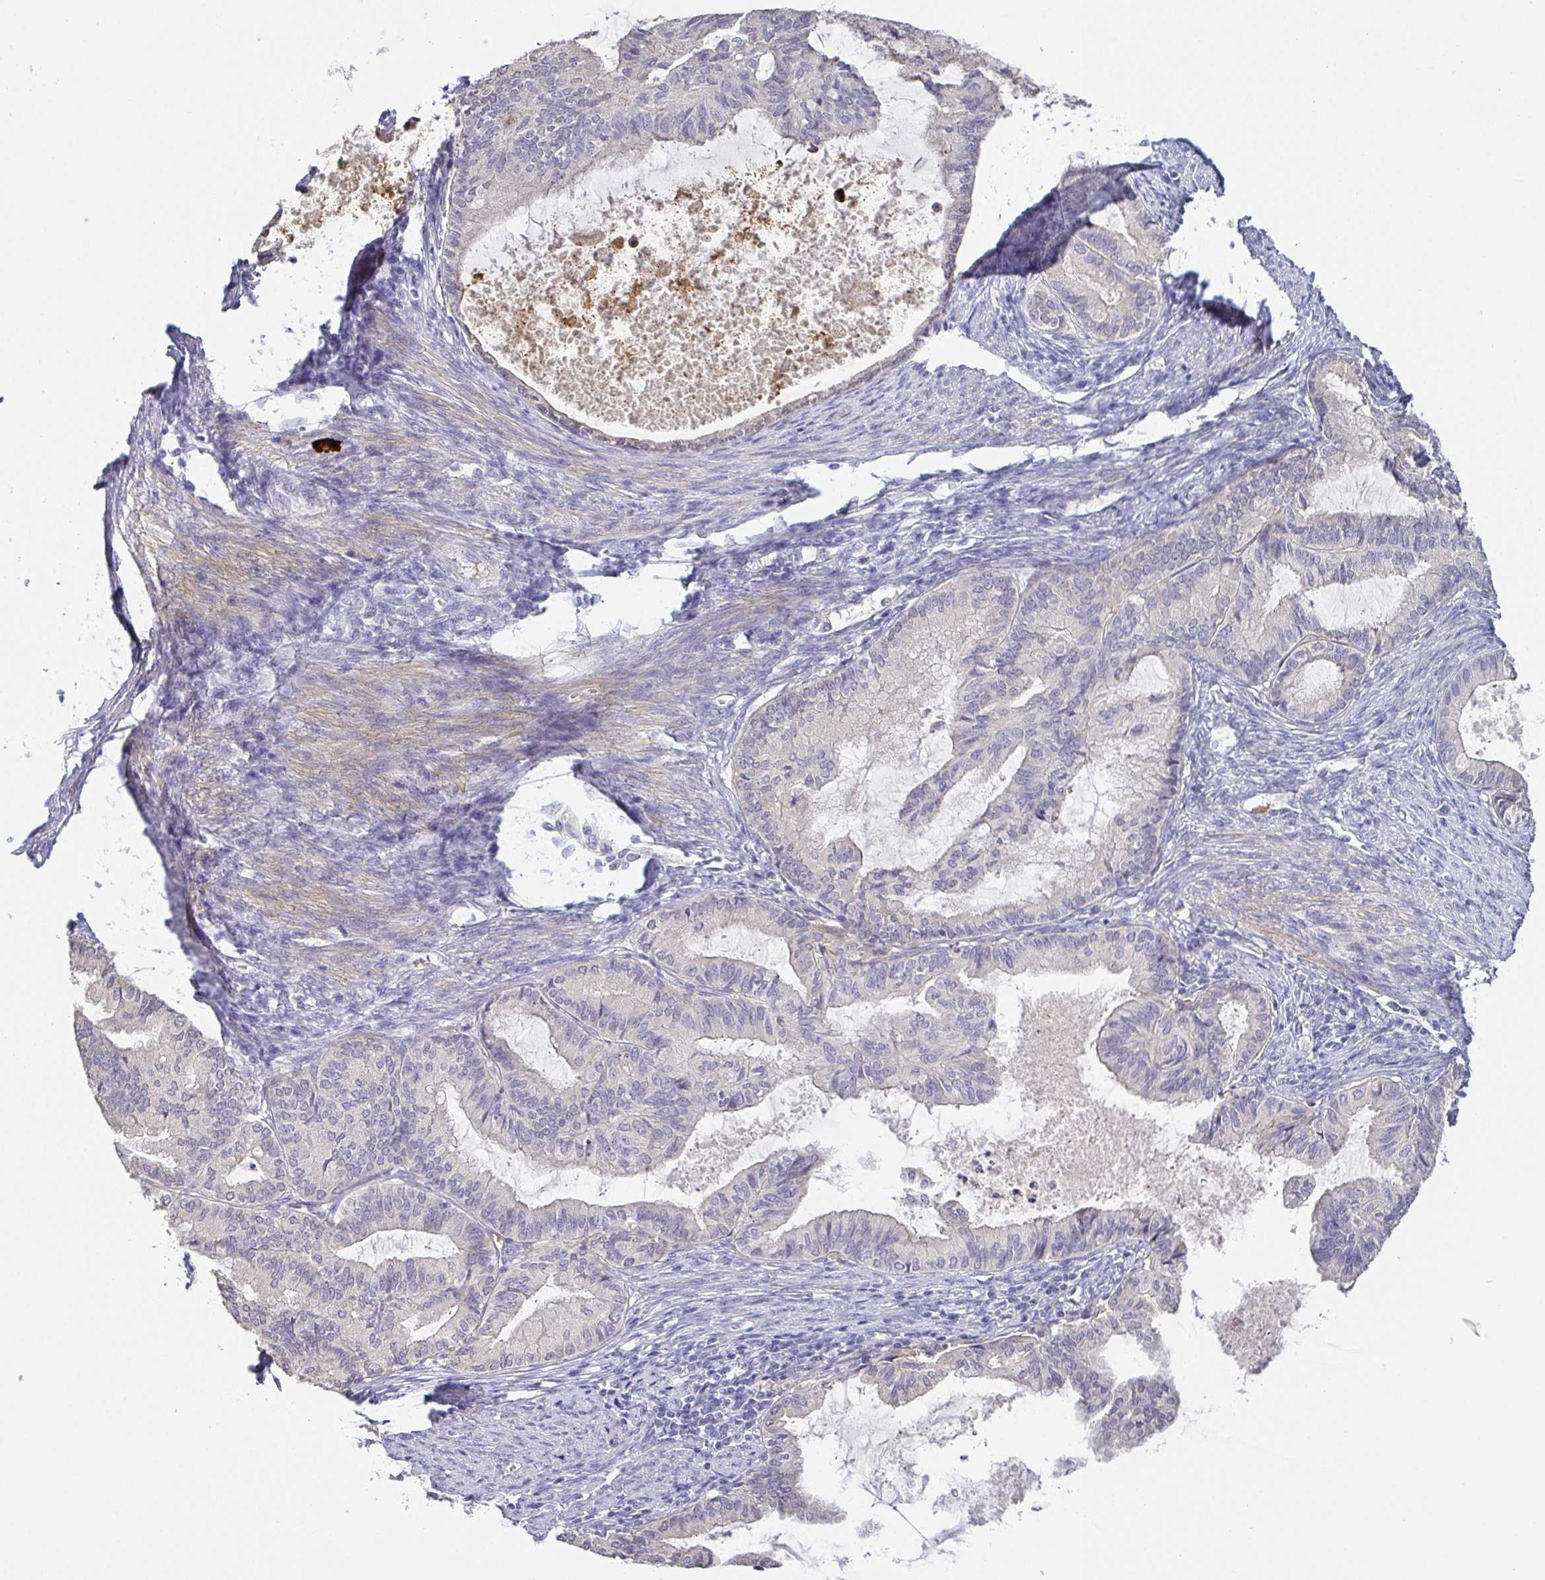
{"staining": {"intensity": "negative", "quantity": "none", "location": "none"}, "tissue": "endometrial cancer", "cell_type": "Tumor cells", "image_type": "cancer", "snomed": [{"axis": "morphology", "description": "Adenocarcinoma, NOS"}, {"axis": "topography", "description": "Endometrium"}], "caption": "Immunohistochemistry (IHC) image of neoplastic tissue: human adenocarcinoma (endometrial) stained with DAB demonstrates no significant protein staining in tumor cells.", "gene": "RNASE7", "patient": {"sex": "female", "age": 86}}